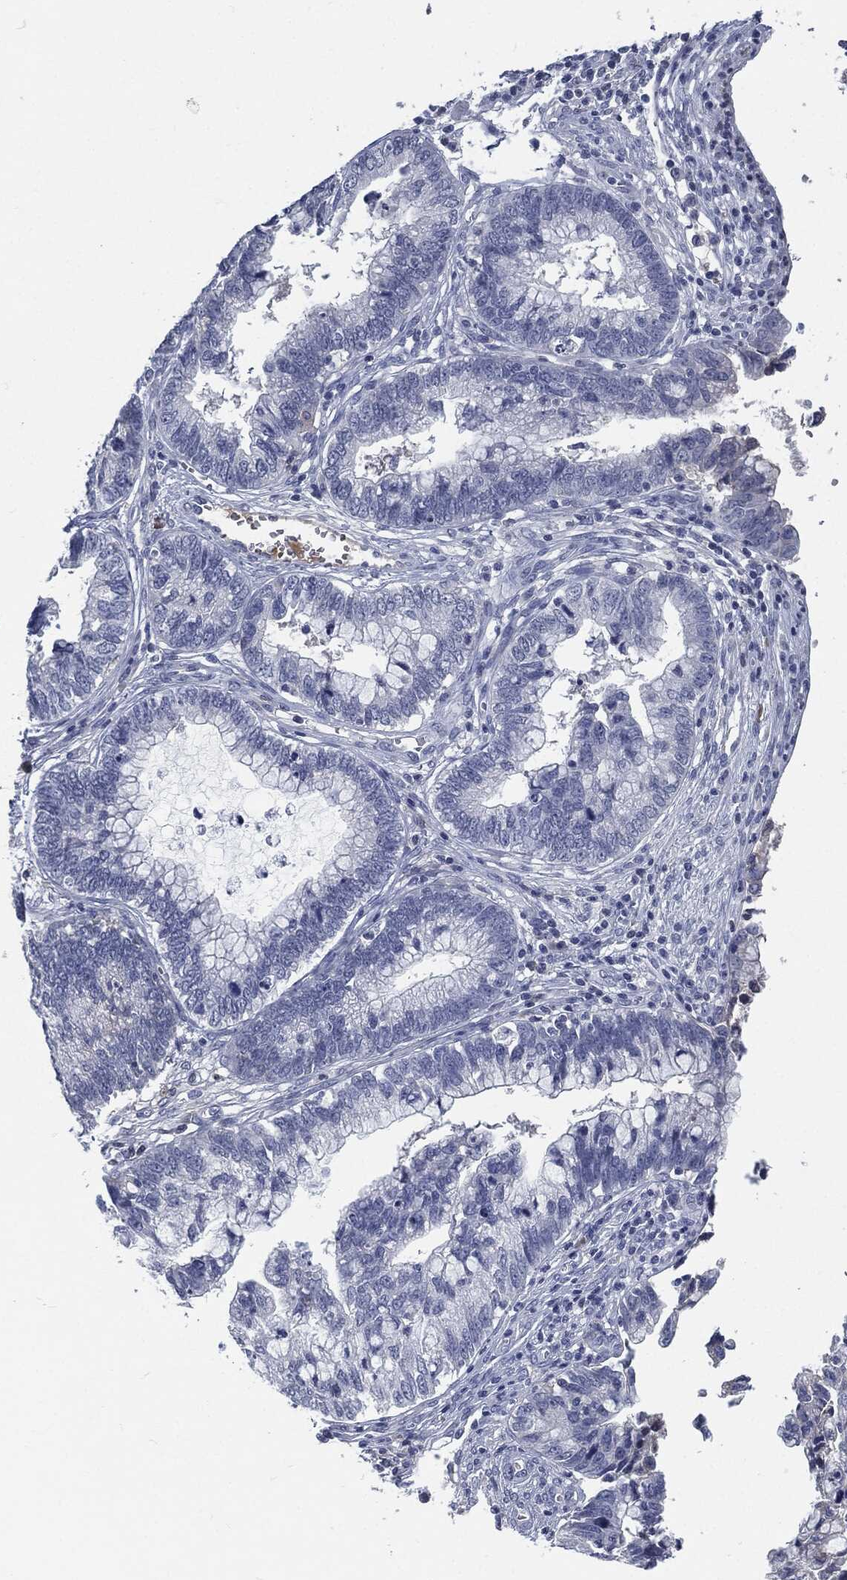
{"staining": {"intensity": "negative", "quantity": "none", "location": "none"}, "tissue": "cervical cancer", "cell_type": "Tumor cells", "image_type": "cancer", "snomed": [{"axis": "morphology", "description": "Adenocarcinoma, NOS"}, {"axis": "topography", "description": "Cervix"}], "caption": "The histopathology image shows no significant positivity in tumor cells of cervical adenocarcinoma. Brightfield microscopy of immunohistochemistry stained with DAB (3,3'-diaminobenzidine) (brown) and hematoxylin (blue), captured at high magnification.", "gene": "MST1", "patient": {"sex": "female", "age": 44}}